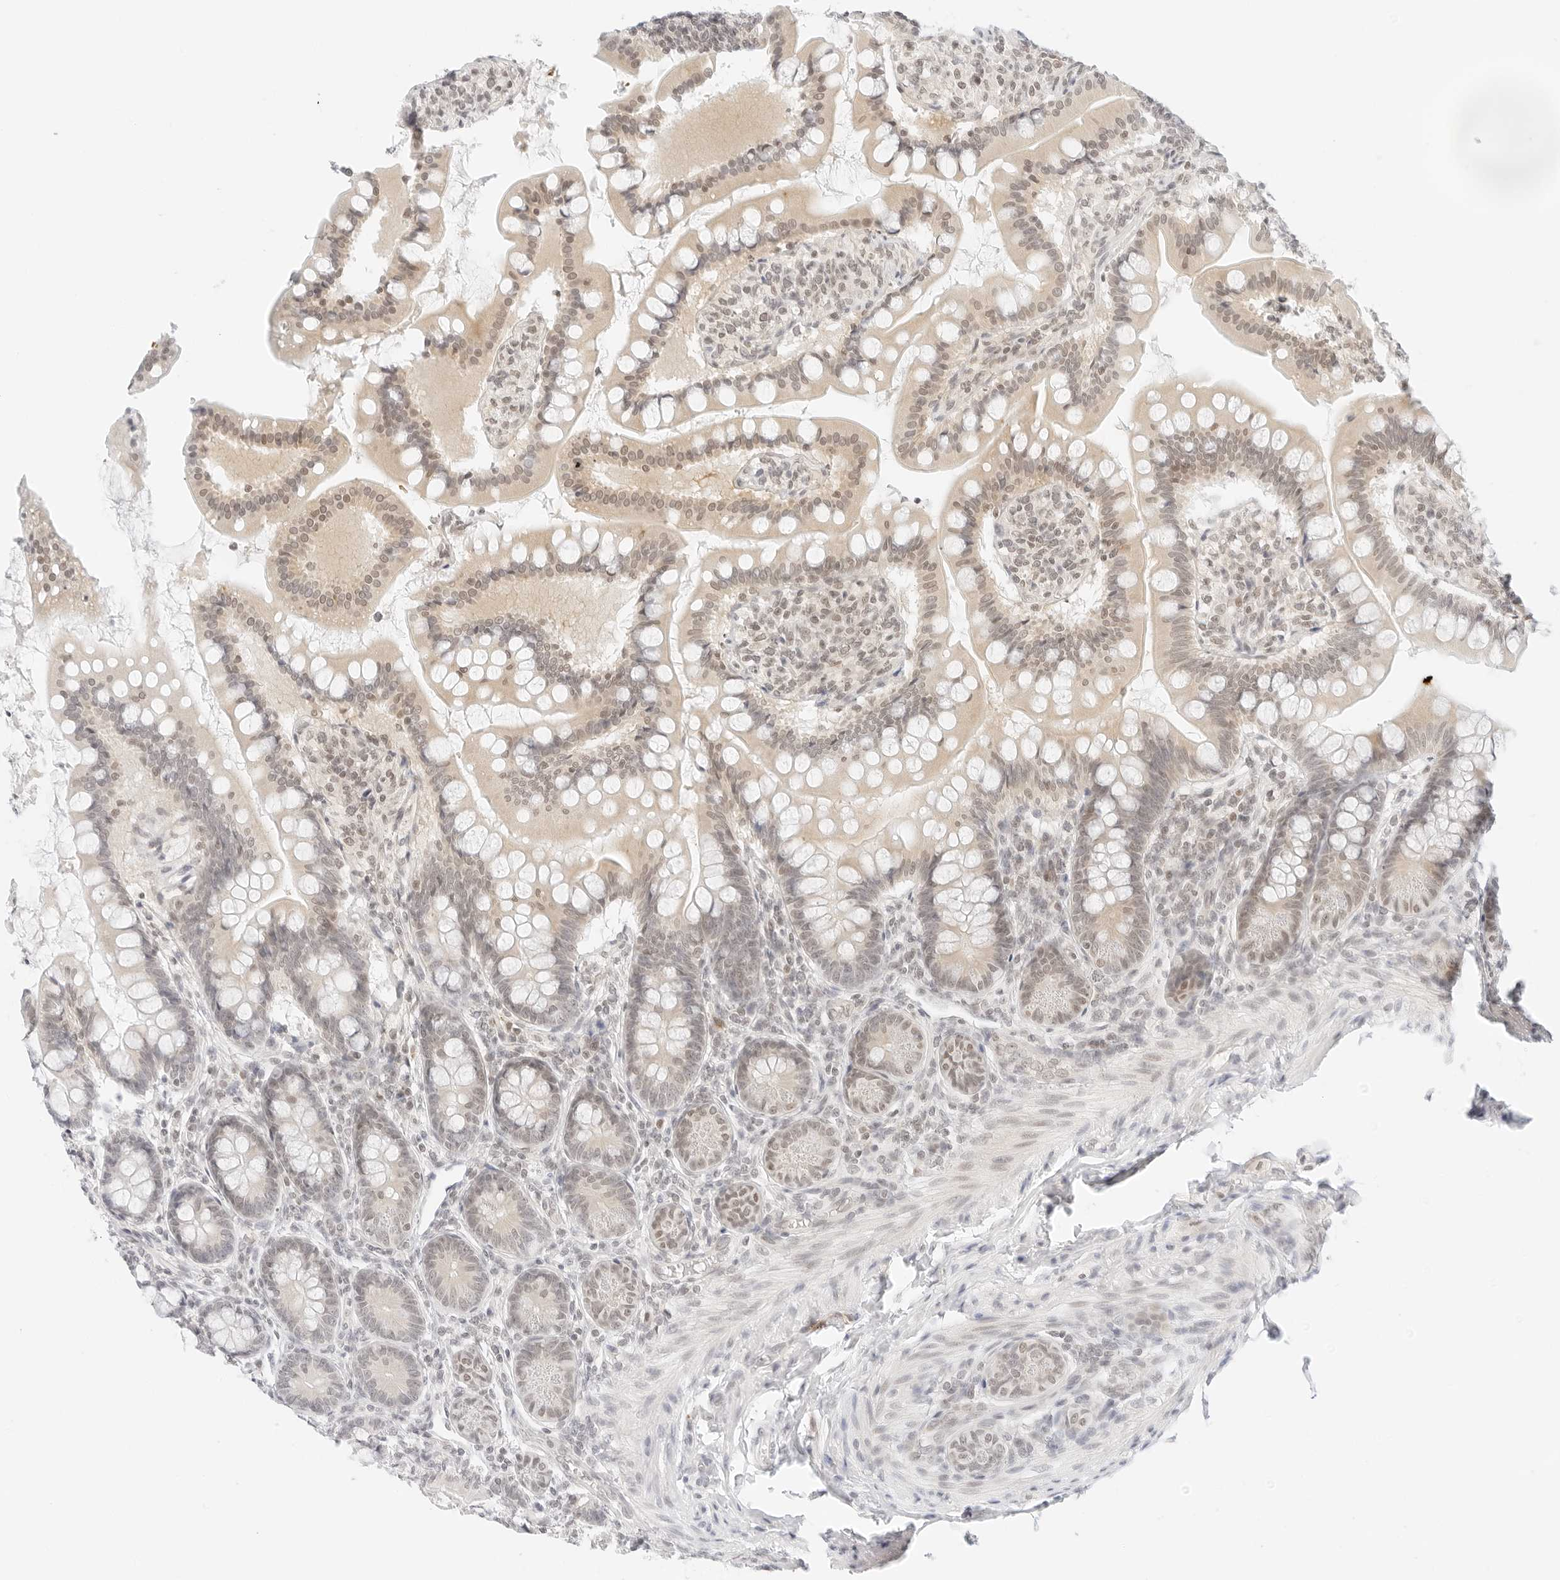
{"staining": {"intensity": "weak", "quantity": "25%-75%", "location": "cytoplasmic/membranous,nuclear"}, "tissue": "small intestine", "cell_type": "Glandular cells", "image_type": "normal", "snomed": [{"axis": "morphology", "description": "Normal tissue, NOS"}, {"axis": "topography", "description": "Small intestine"}], "caption": "IHC of unremarkable small intestine exhibits low levels of weak cytoplasmic/membranous,nuclear staining in approximately 25%-75% of glandular cells. The staining is performed using DAB brown chromogen to label protein expression. The nuclei are counter-stained blue using hematoxylin.", "gene": "POLR3C", "patient": {"sex": "male", "age": 7}}